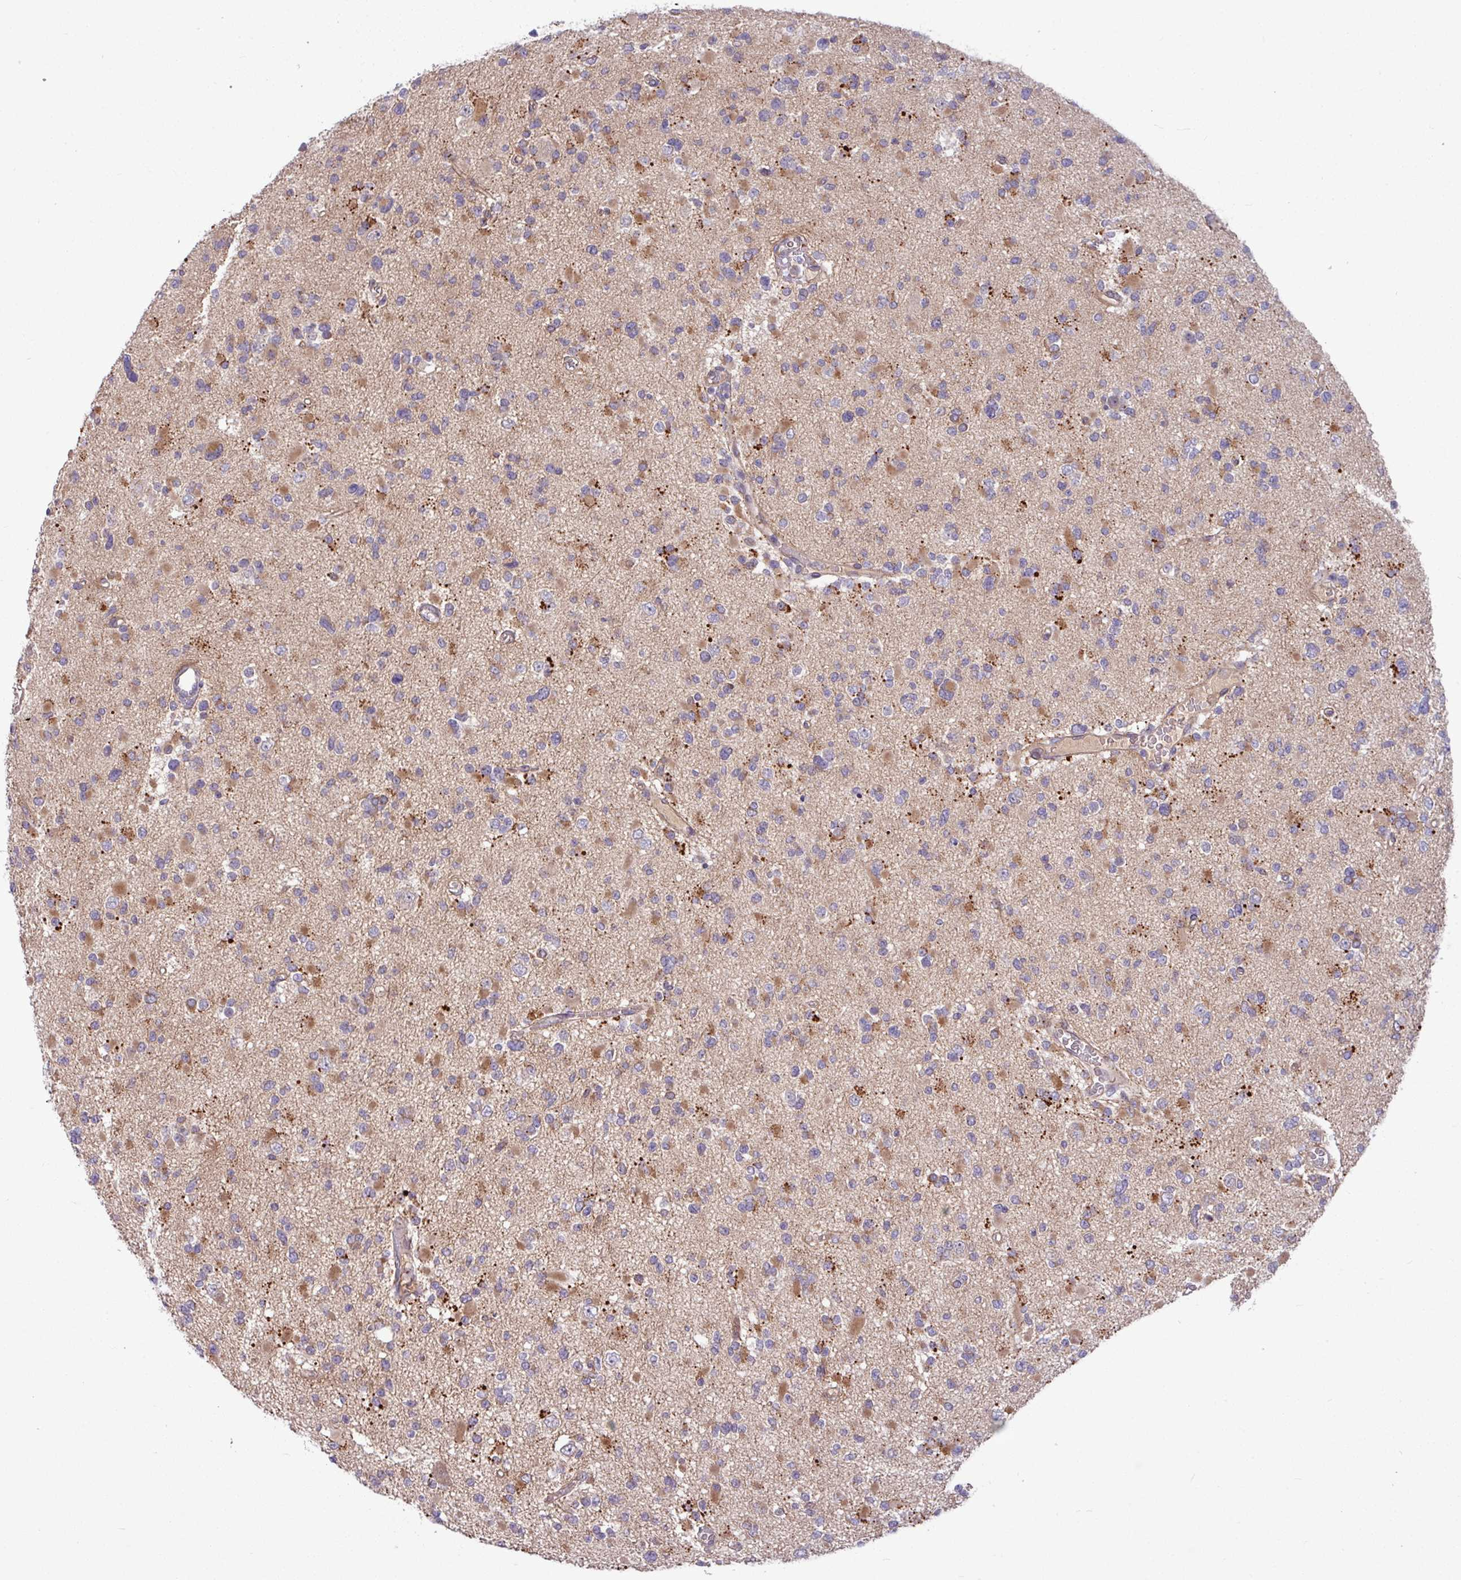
{"staining": {"intensity": "weak", "quantity": "<25%", "location": "cytoplasmic/membranous"}, "tissue": "glioma", "cell_type": "Tumor cells", "image_type": "cancer", "snomed": [{"axis": "morphology", "description": "Glioma, malignant, Low grade"}, {"axis": "topography", "description": "Brain"}], "caption": "The image displays no significant staining in tumor cells of malignant glioma (low-grade).", "gene": "B4GALNT4", "patient": {"sex": "female", "age": 22}}